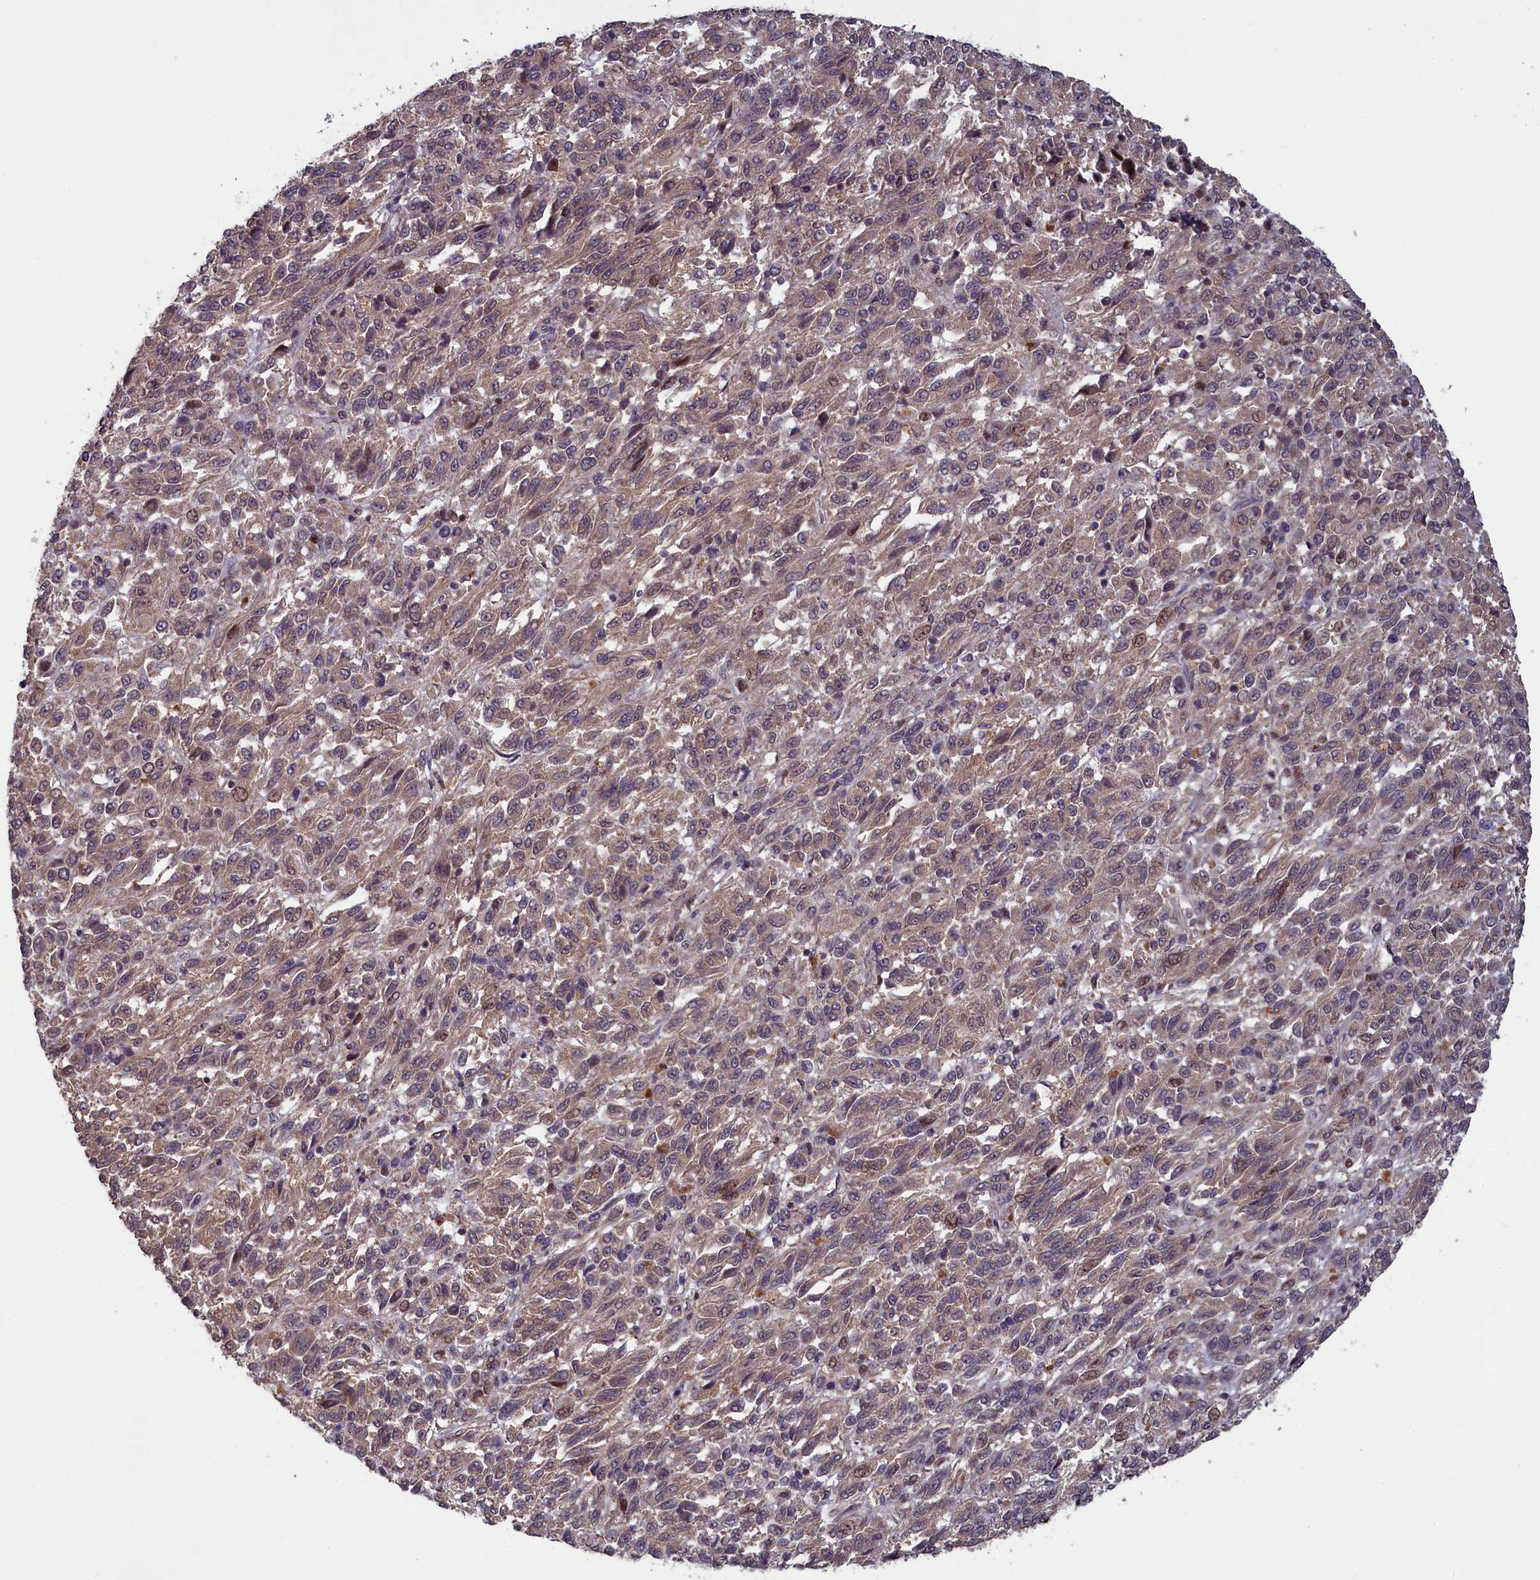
{"staining": {"intensity": "weak", "quantity": ">75%", "location": "cytoplasmic/membranous"}, "tissue": "melanoma", "cell_type": "Tumor cells", "image_type": "cancer", "snomed": [{"axis": "morphology", "description": "Malignant melanoma, Metastatic site"}, {"axis": "topography", "description": "Lung"}], "caption": "Tumor cells exhibit low levels of weak cytoplasmic/membranous expression in approximately >75% of cells in malignant melanoma (metastatic site).", "gene": "NUBP1", "patient": {"sex": "male", "age": 64}}